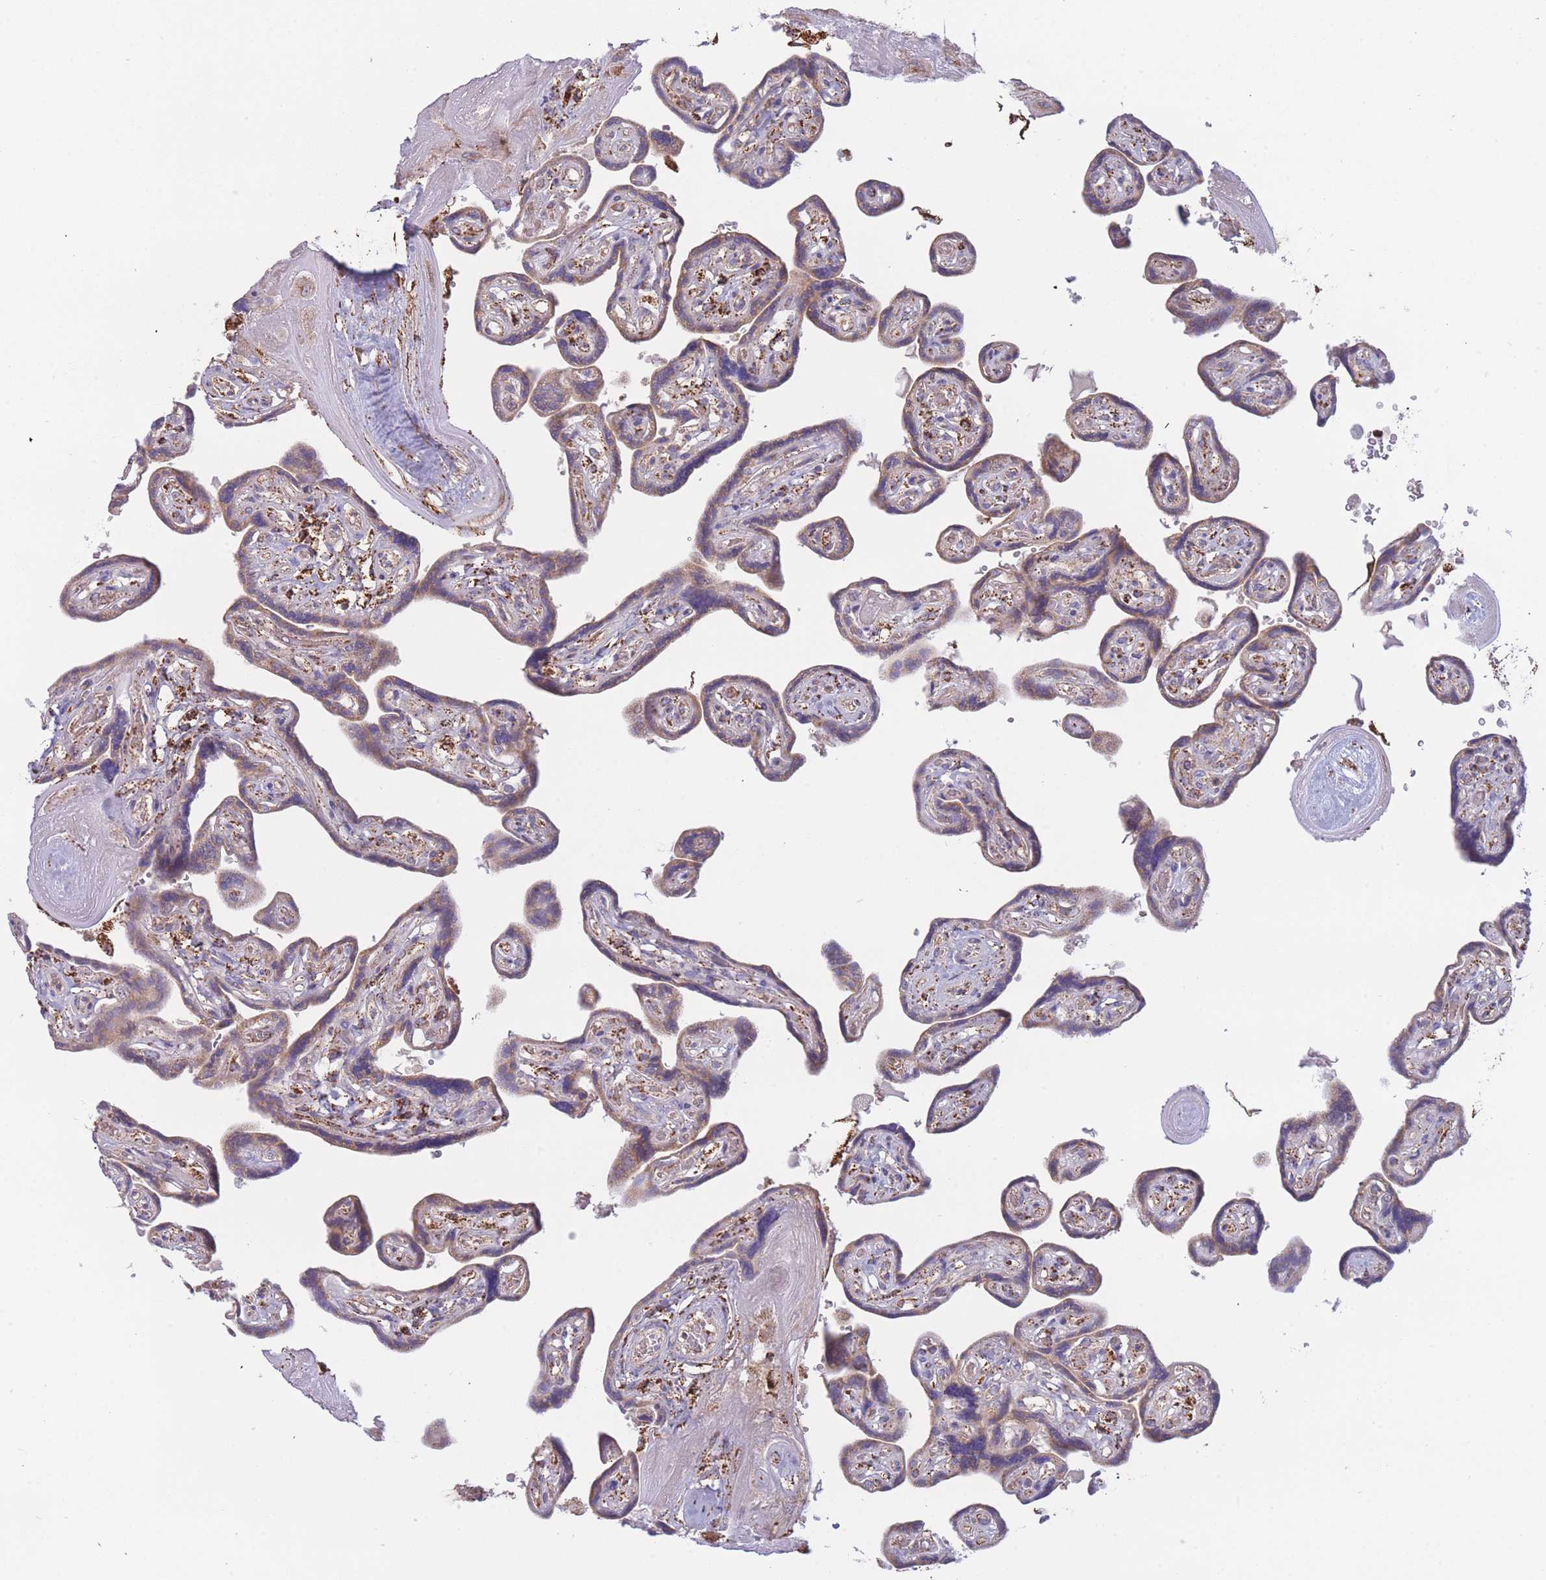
{"staining": {"intensity": "weak", "quantity": "<25%", "location": "cytoplasmic/membranous"}, "tissue": "placenta", "cell_type": "Decidual cells", "image_type": "normal", "snomed": [{"axis": "morphology", "description": "Normal tissue, NOS"}, {"axis": "topography", "description": "Placenta"}], "caption": "This micrograph is of benign placenta stained with immunohistochemistry to label a protein in brown with the nuclei are counter-stained blue. There is no positivity in decidual cells. The staining is performed using DAB brown chromogen with nuclei counter-stained in using hematoxylin.", "gene": "MRPL17", "patient": {"sex": "female", "age": 32}}